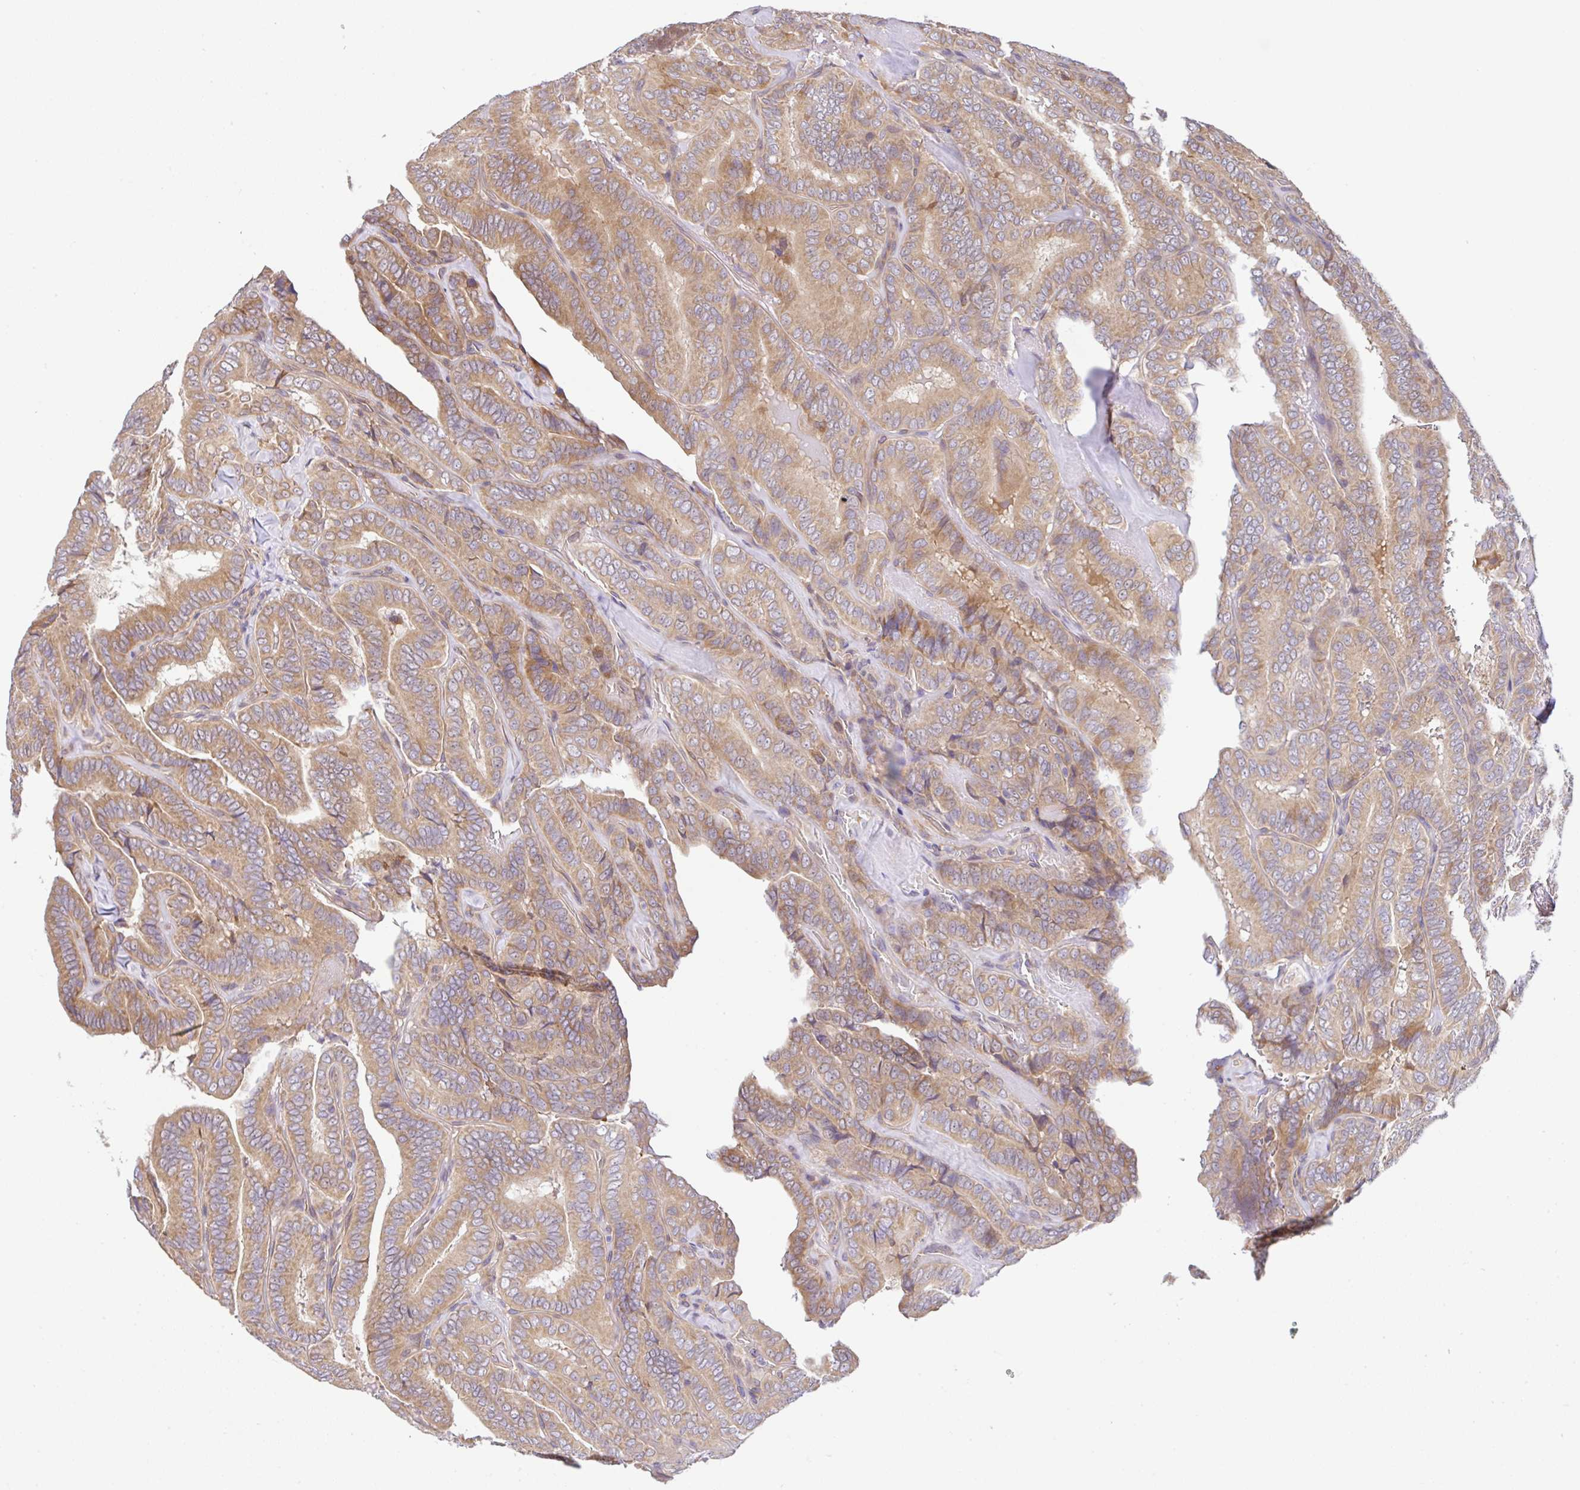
{"staining": {"intensity": "moderate", "quantity": ">75%", "location": "cytoplasmic/membranous"}, "tissue": "thyroid cancer", "cell_type": "Tumor cells", "image_type": "cancer", "snomed": [{"axis": "morphology", "description": "Papillary adenocarcinoma, NOS"}, {"axis": "topography", "description": "Thyroid gland"}], "caption": "Protein staining demonstrates moderate cytoplasmic/membranous expression in approximately >75% of tumor cells in thyroid papillary adenocarcinoma.", "gene": "UBE4A", "patient": {"sex": "male", "age": 61}}